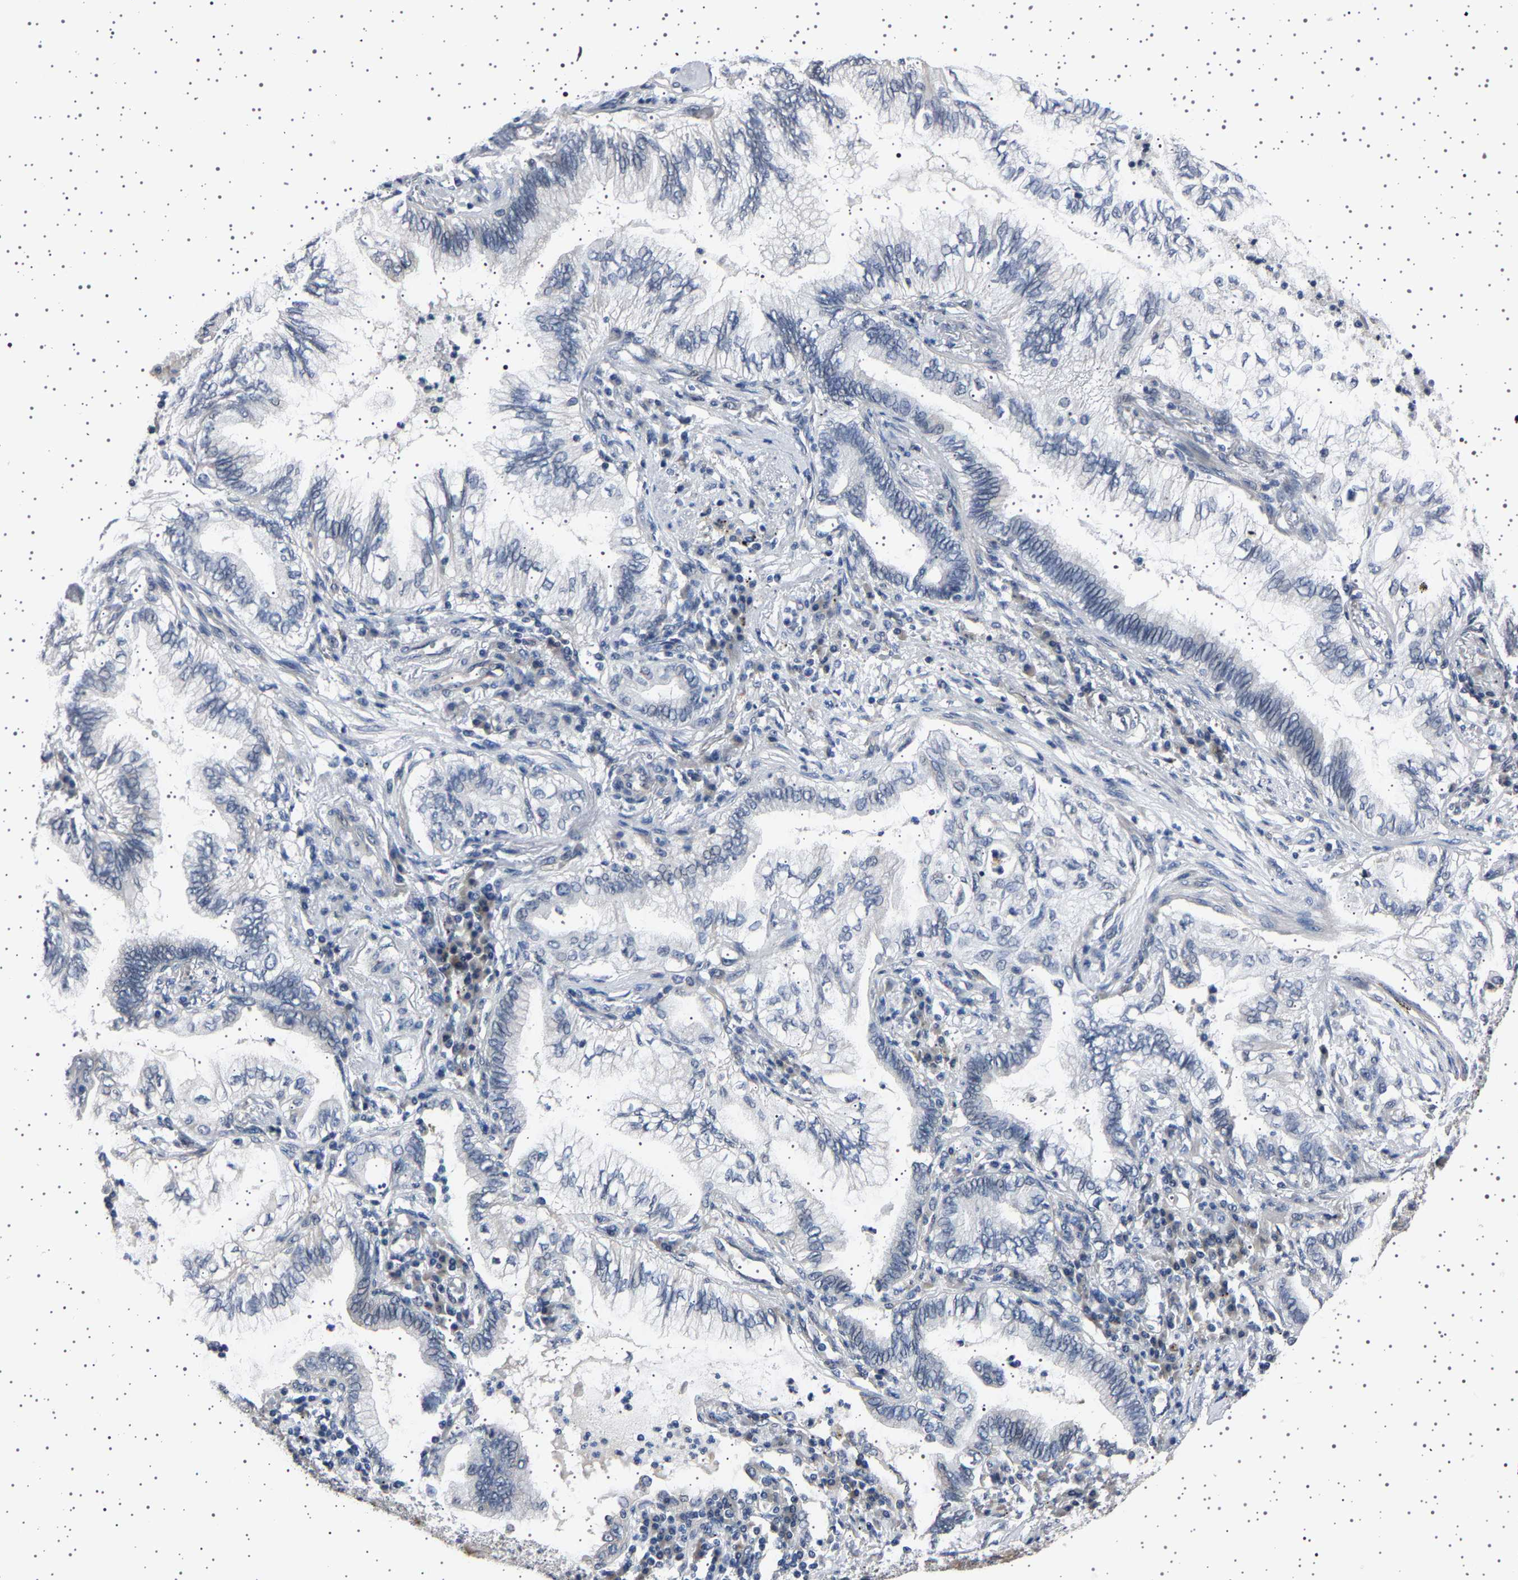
{"staining": {"intensity": "negative", "quantity": "none", "location": "none"}, "tissue": "lung cancer", "cell_type": "Tumor cells", "image_type": "cancer", "snomed": [{"axis": "morphology", "description": "Normal tissue, NOS"}, {"axis": "morphology", "description": "Adenocarcinoma, NOS"}, {"axis": "topography", "description": "Bronchus"}, {"axis": "topography", "description": "Lung"}], "caption": "Immunohistochemical staining of lung cancer (adenocarcinoma) displays no significant positivity in tumor cells. Nuclei are stained in blue.", "gene": "IL10RB", "patient": {"sex": "female", "age": 70}}